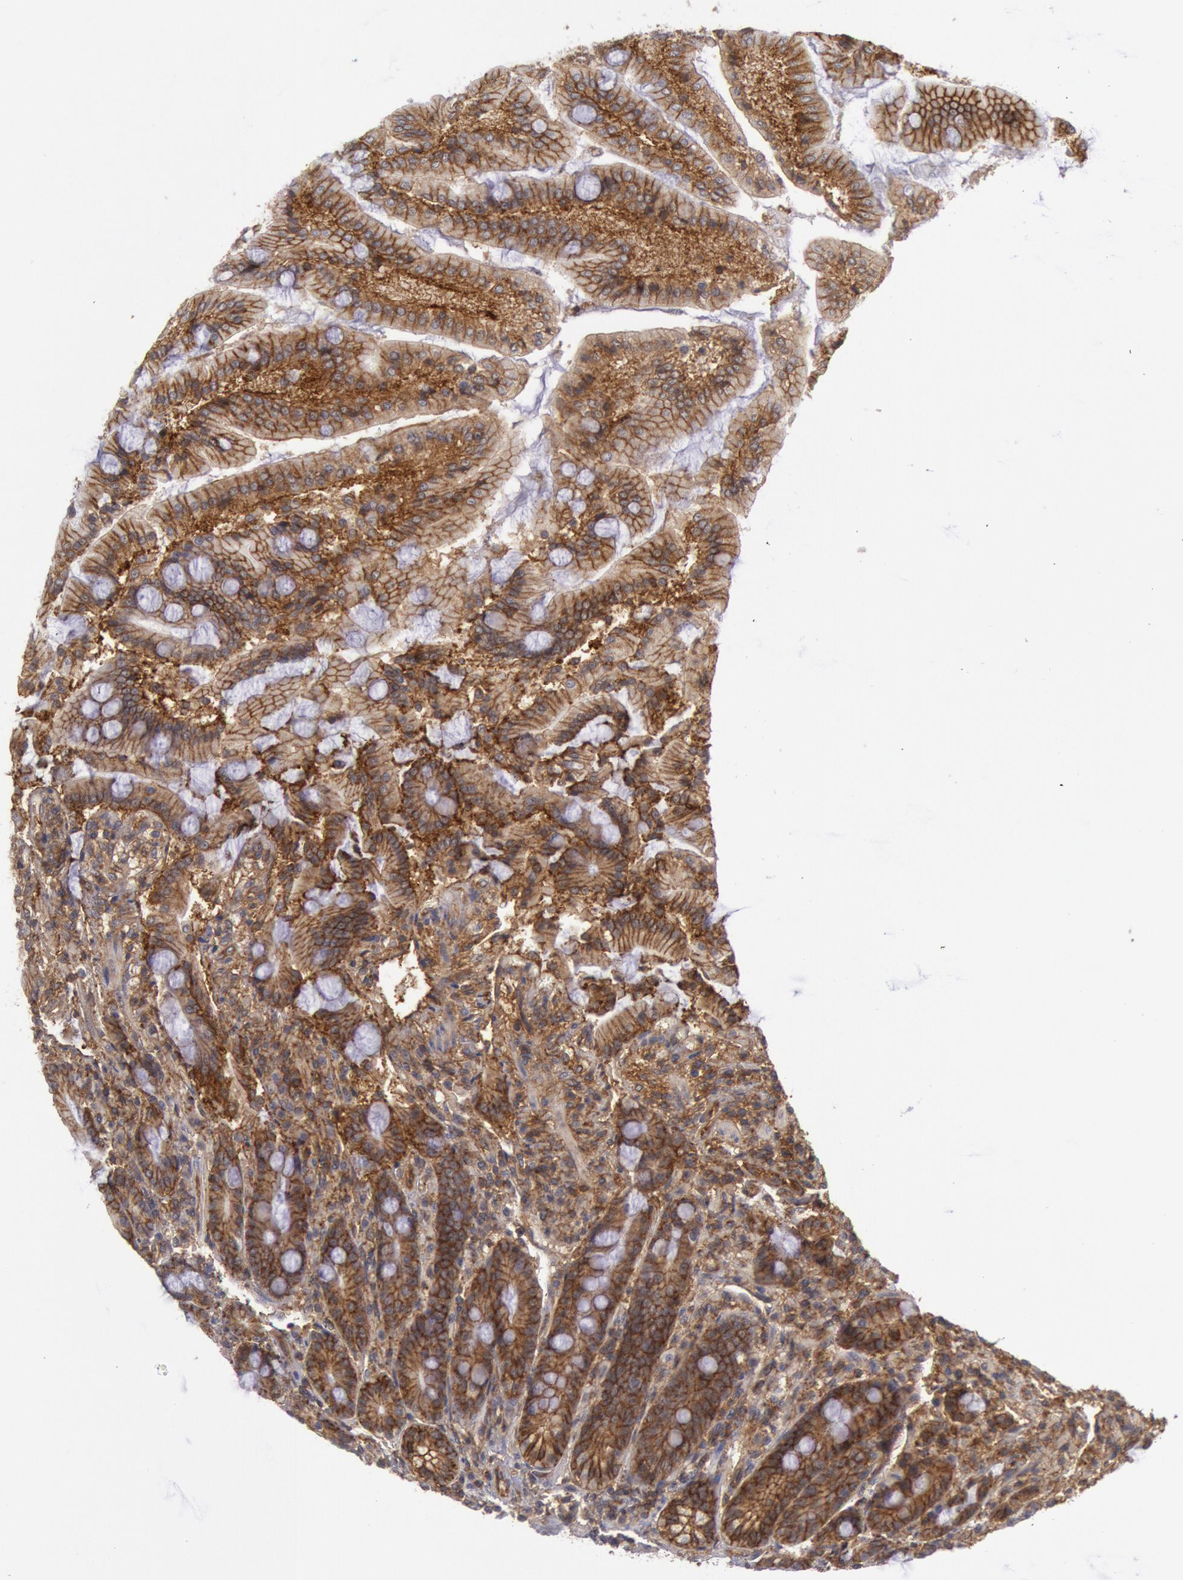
{"staining": {"intensity": "strong", "quantity": ">75%", "location": "cytoplasmic/membranous"}, "tissue": "duodenum", "cell_type": "Glandular cells", "image_type": "normal", "snomed": [{"axis": "morphology", "description": "Normal tissue, NOS"}, {"axis": "topography", "description": "Duodenum"}], "caption": "Protein expression analysis of unremarkable duodenum reveals strong cytoplasmic/membranous positivity in about >75% of glandular cells.", "gene": "STX4", "patient": {"sex": "female", "age": 64}}